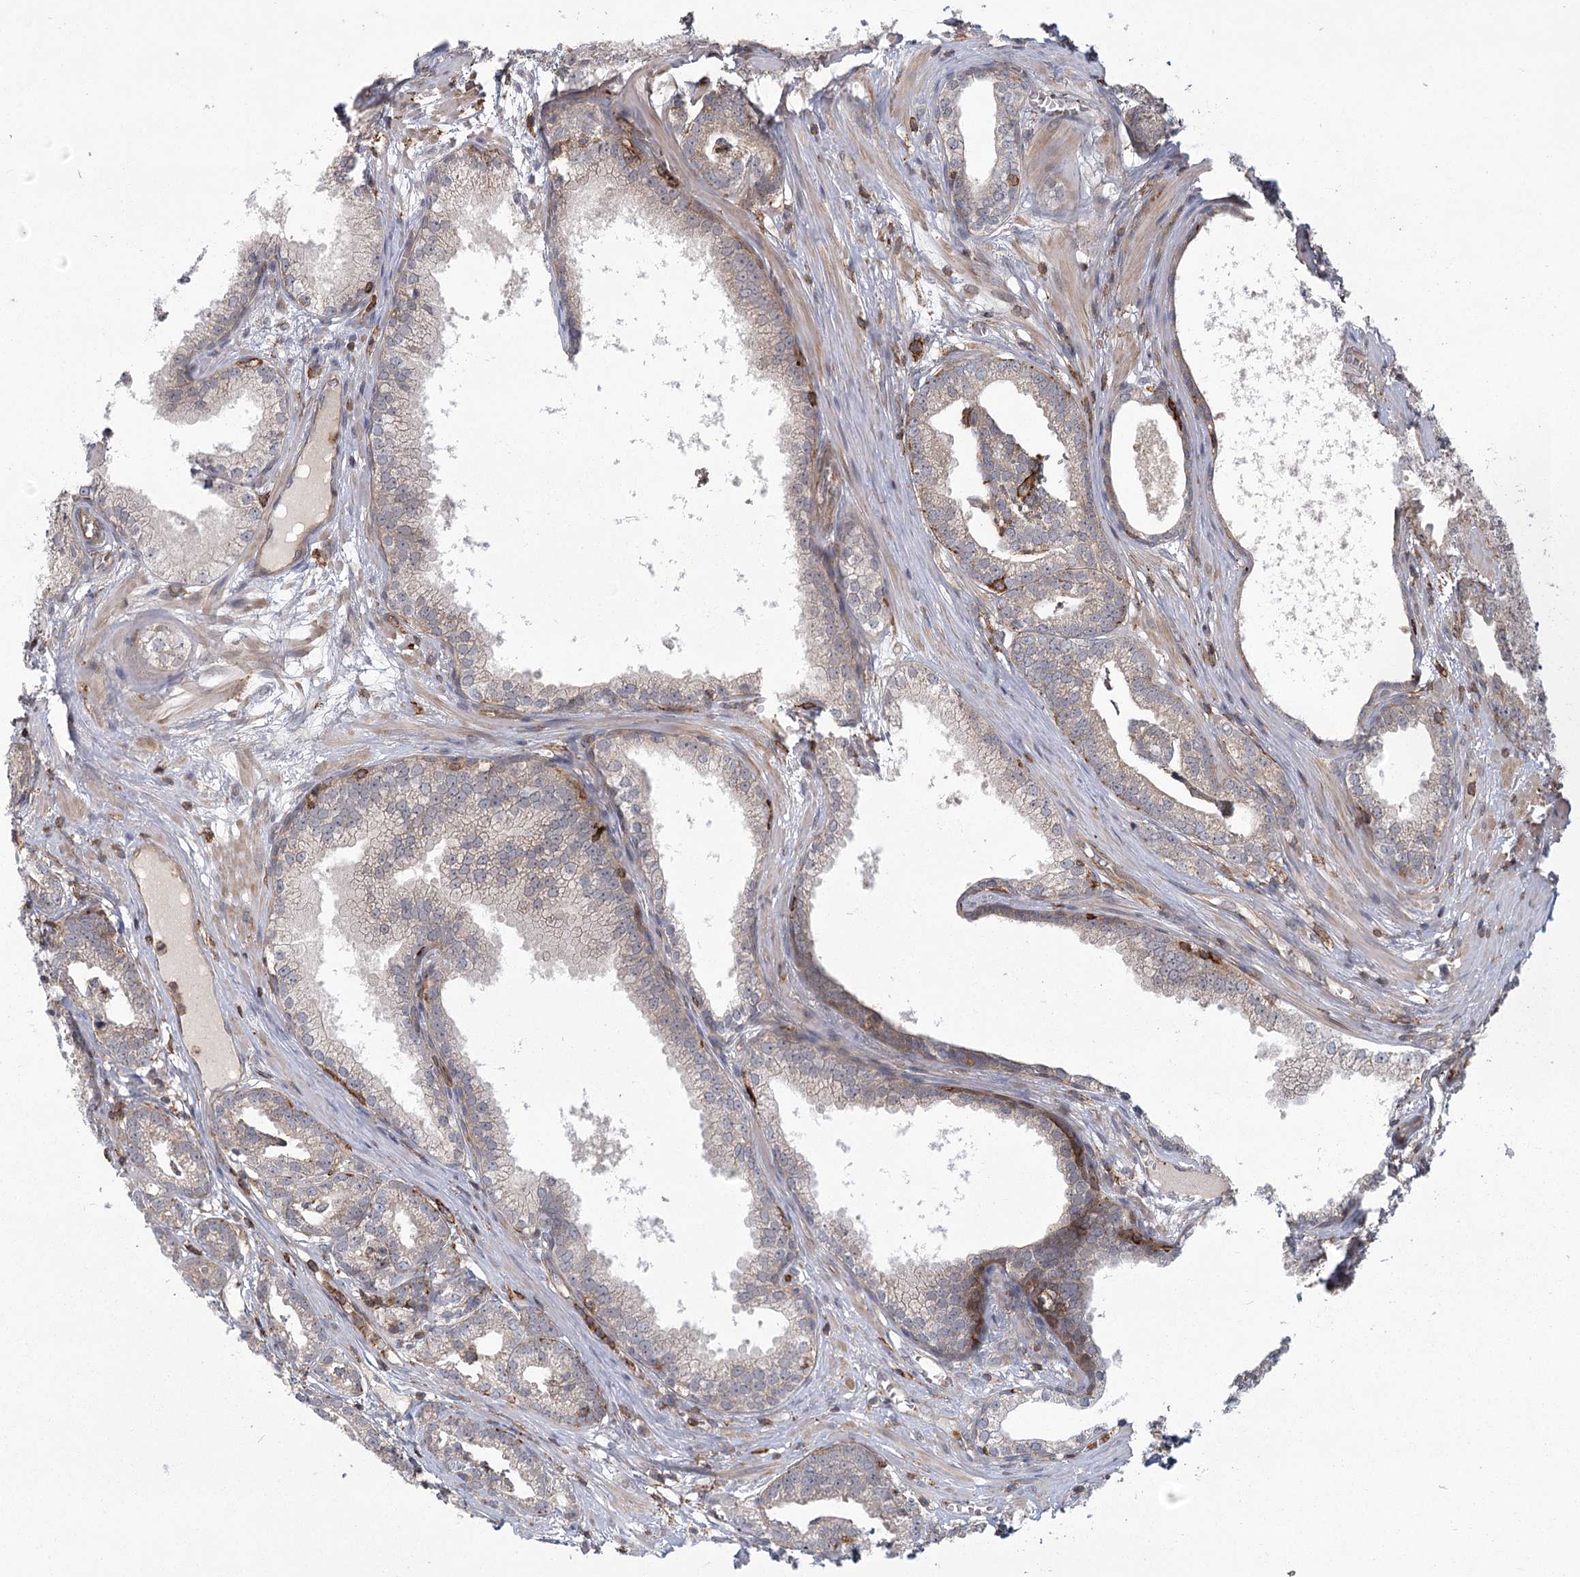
{"staining": {"intensity": "negative", "quantity": "none", "location": "none"}, "tissue": "prostate cancer", "cell_type": "Tumor cells", "image_type": "cancer", "snomed": [{"axis": "morphology", "description": "Adenocarcinoma, High grade"}, {"axis": "topography", "description": "Prostate"}], "caption": "This is a photomicrograph of IHC staining of high-grade adenocarcinoma (prostate), which shows no staining in tumor cells.", "gene": "MEPE", "patient": {"sex": "male", "age": 69}}